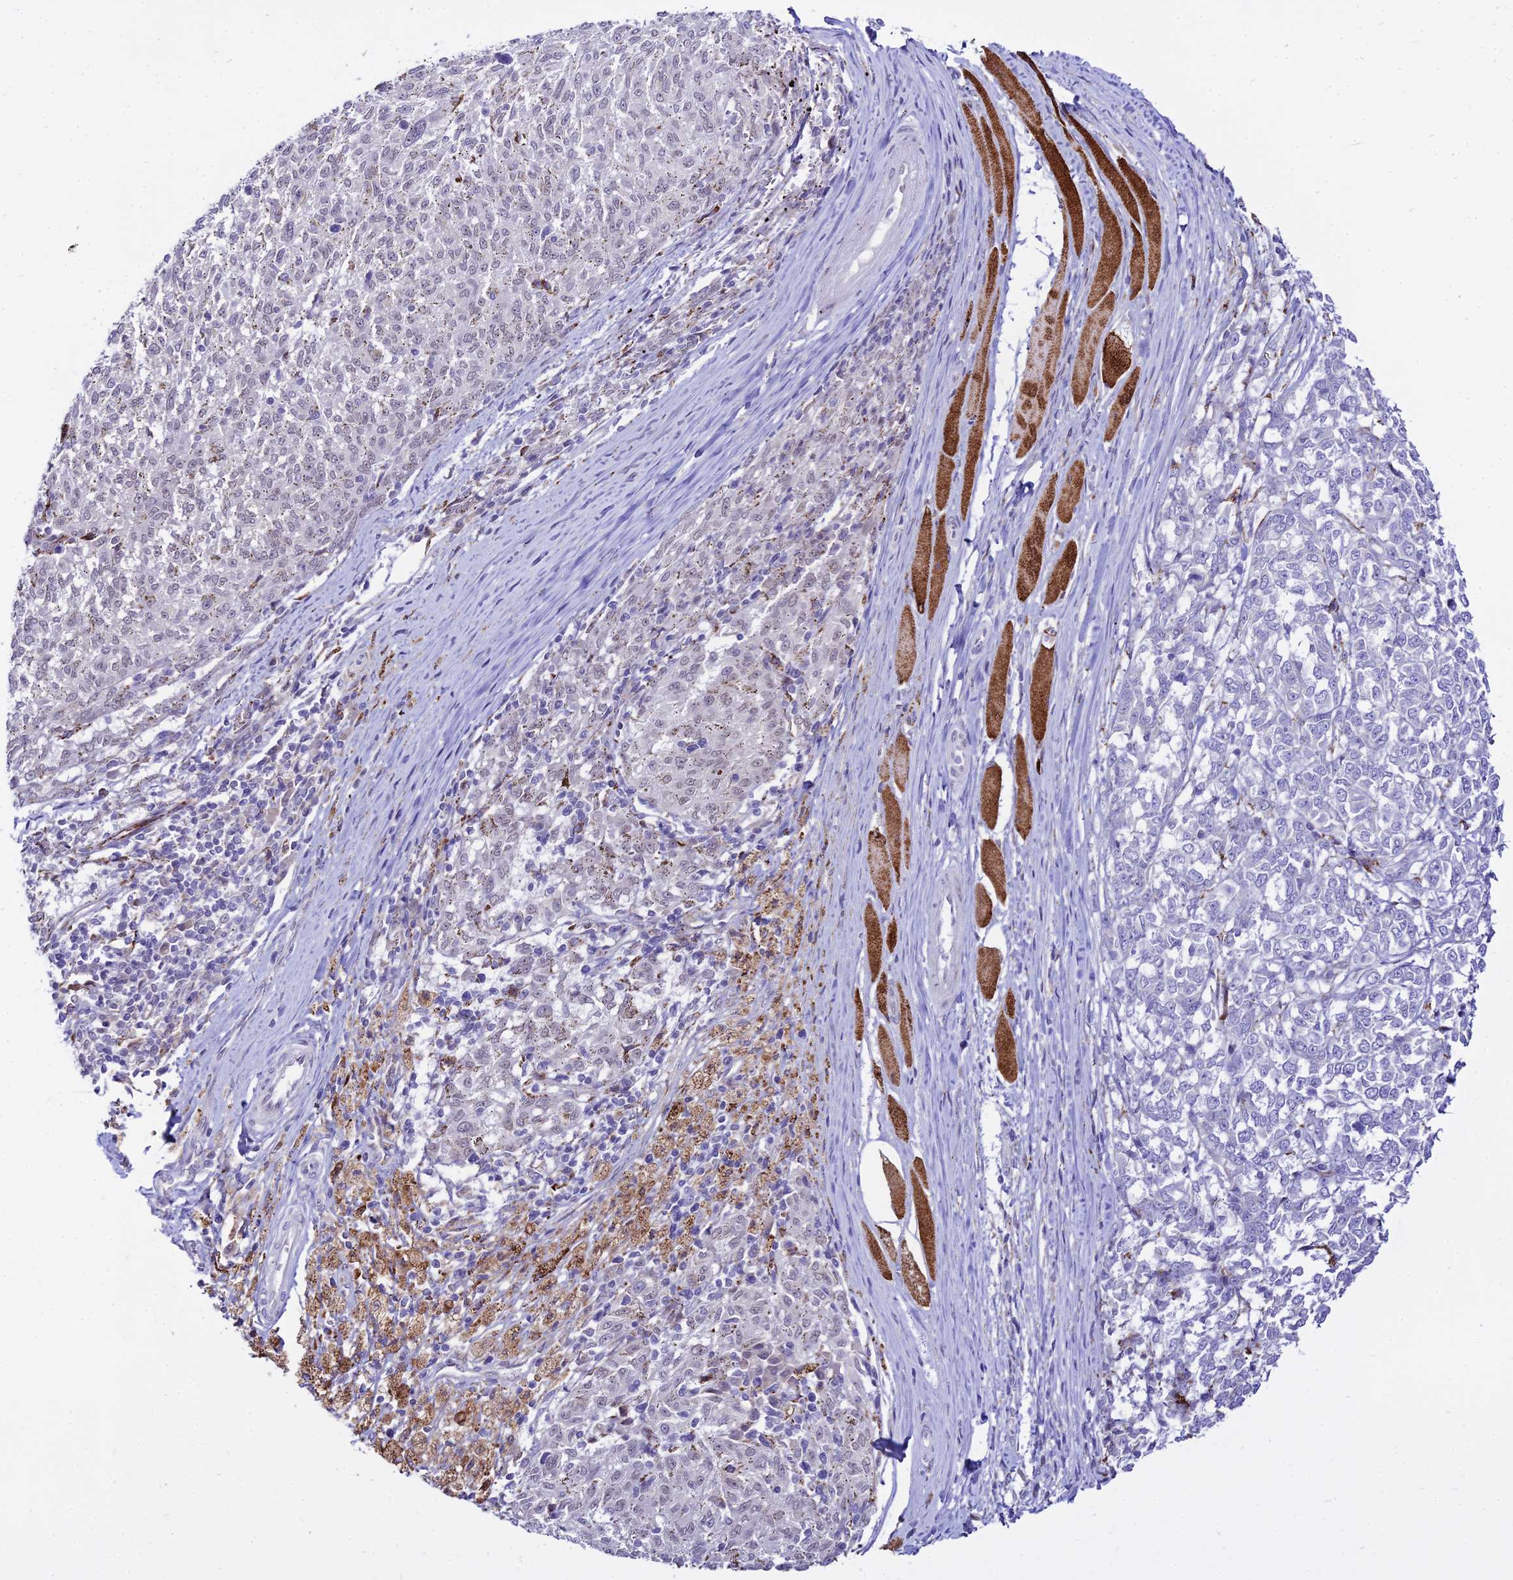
{"staining": {"intensity": "weak", "quantity": "25%-75%", "location": "nuclear"}, "tissue": "melanoma", "cell_type": "Tumor cells", "image_type": "cancer", "snomed": [{"axis": "morphology", "description": "Malignant melanoma, NOS"}, {"axis": "topography", "description": "Skin"}], "caption": "Melanoma stained for a protein displays weak nuclear positivity in tumor cells.", "gene": "C6orf163", "patient": {"sex": "female", "age": 72}}